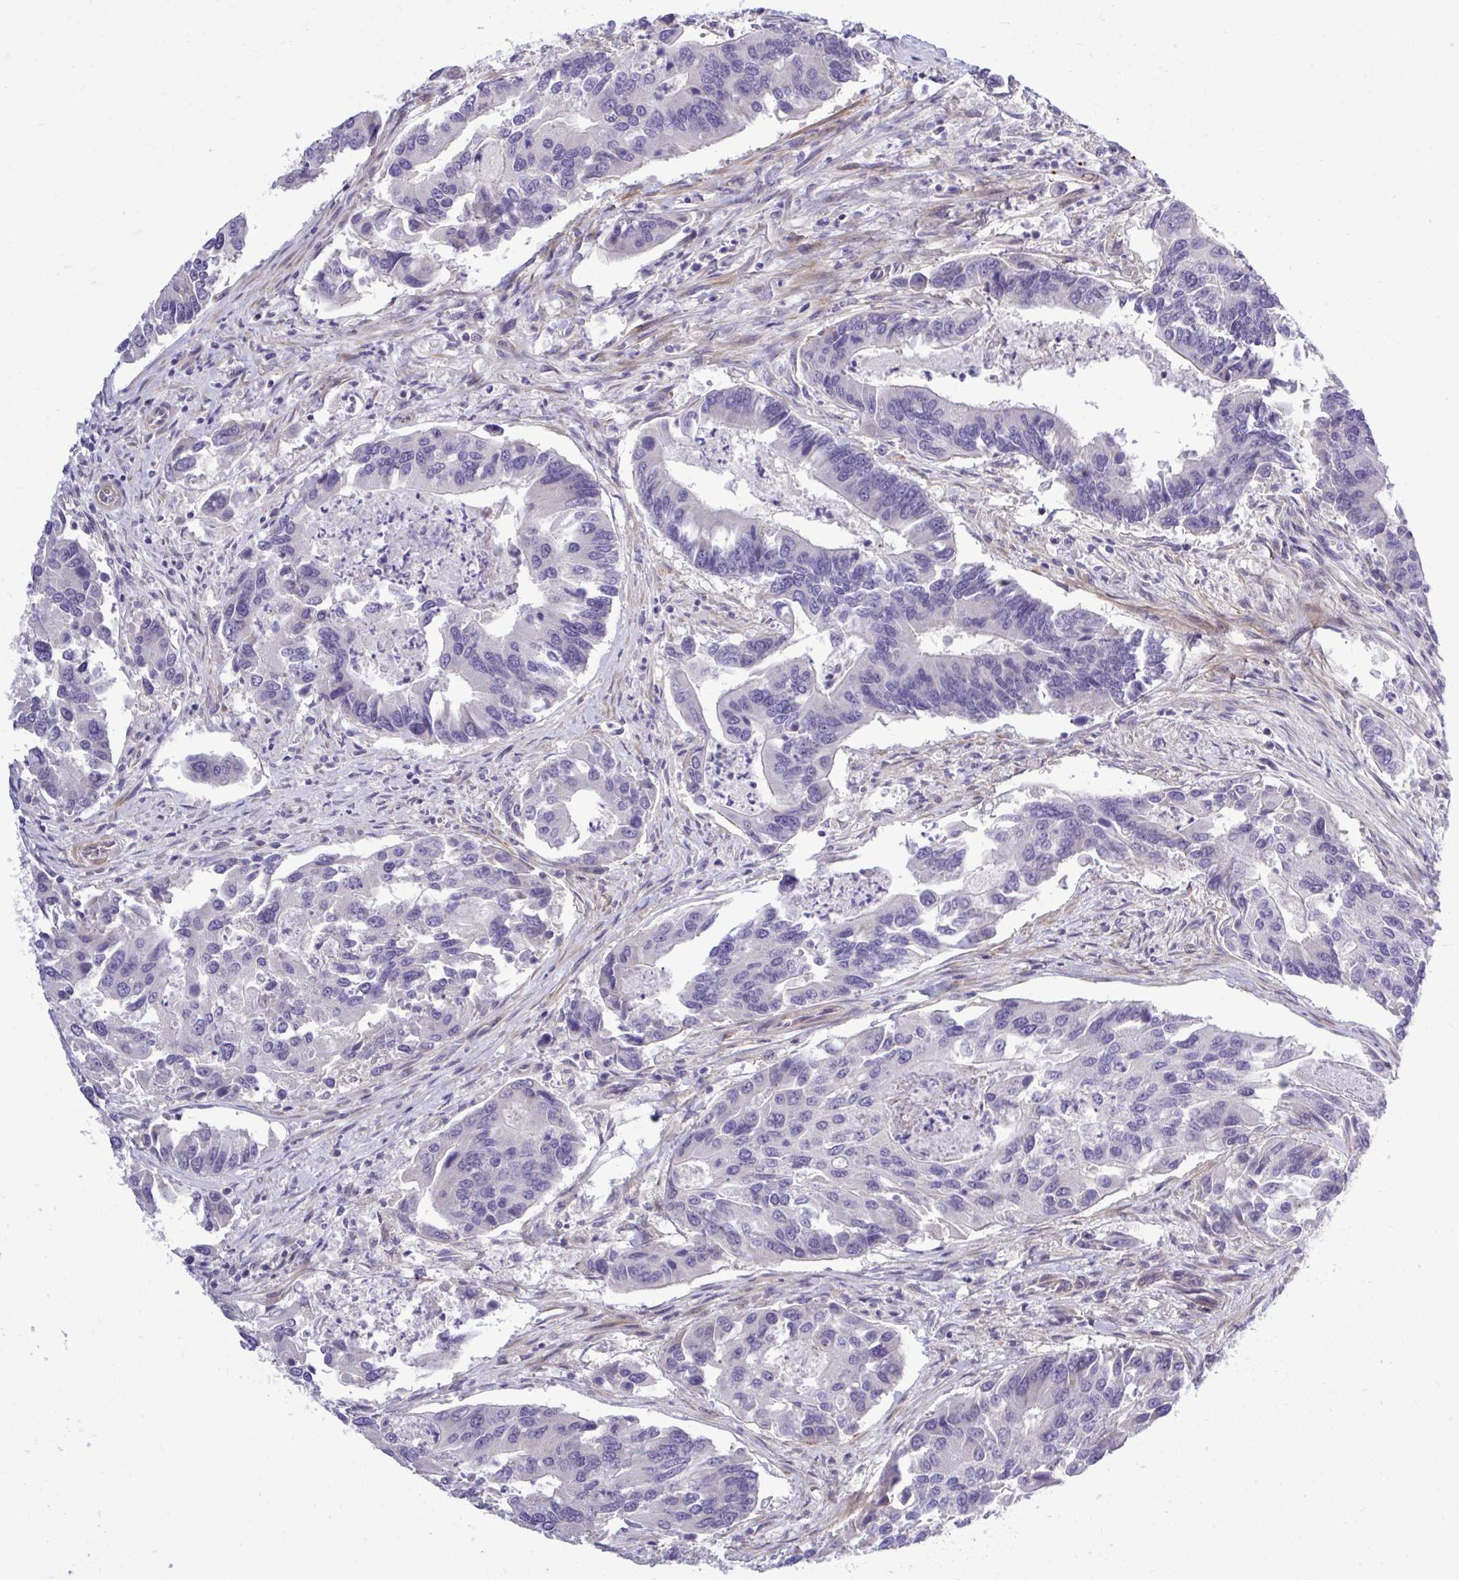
{"staining": {"intensity": "negative", "quantity": "none", "location": "none"}, "tissue": "colorectal cancer", "cell_type": "Tumor cells", "image_type": "cancer", "snomed": [{"axis": "morphology", "description": "Adenocarcinoma, NOS"}, {"axis": "topography", "description": "Colon"}], "caption": "This is an immunohistochemistry (IHC) image of human colorectal cancer (adenocarcinoma). There is no expression in tumor cells.", "gene": "HMBOX1", "patient": {"sex": "female", "age": 67}}